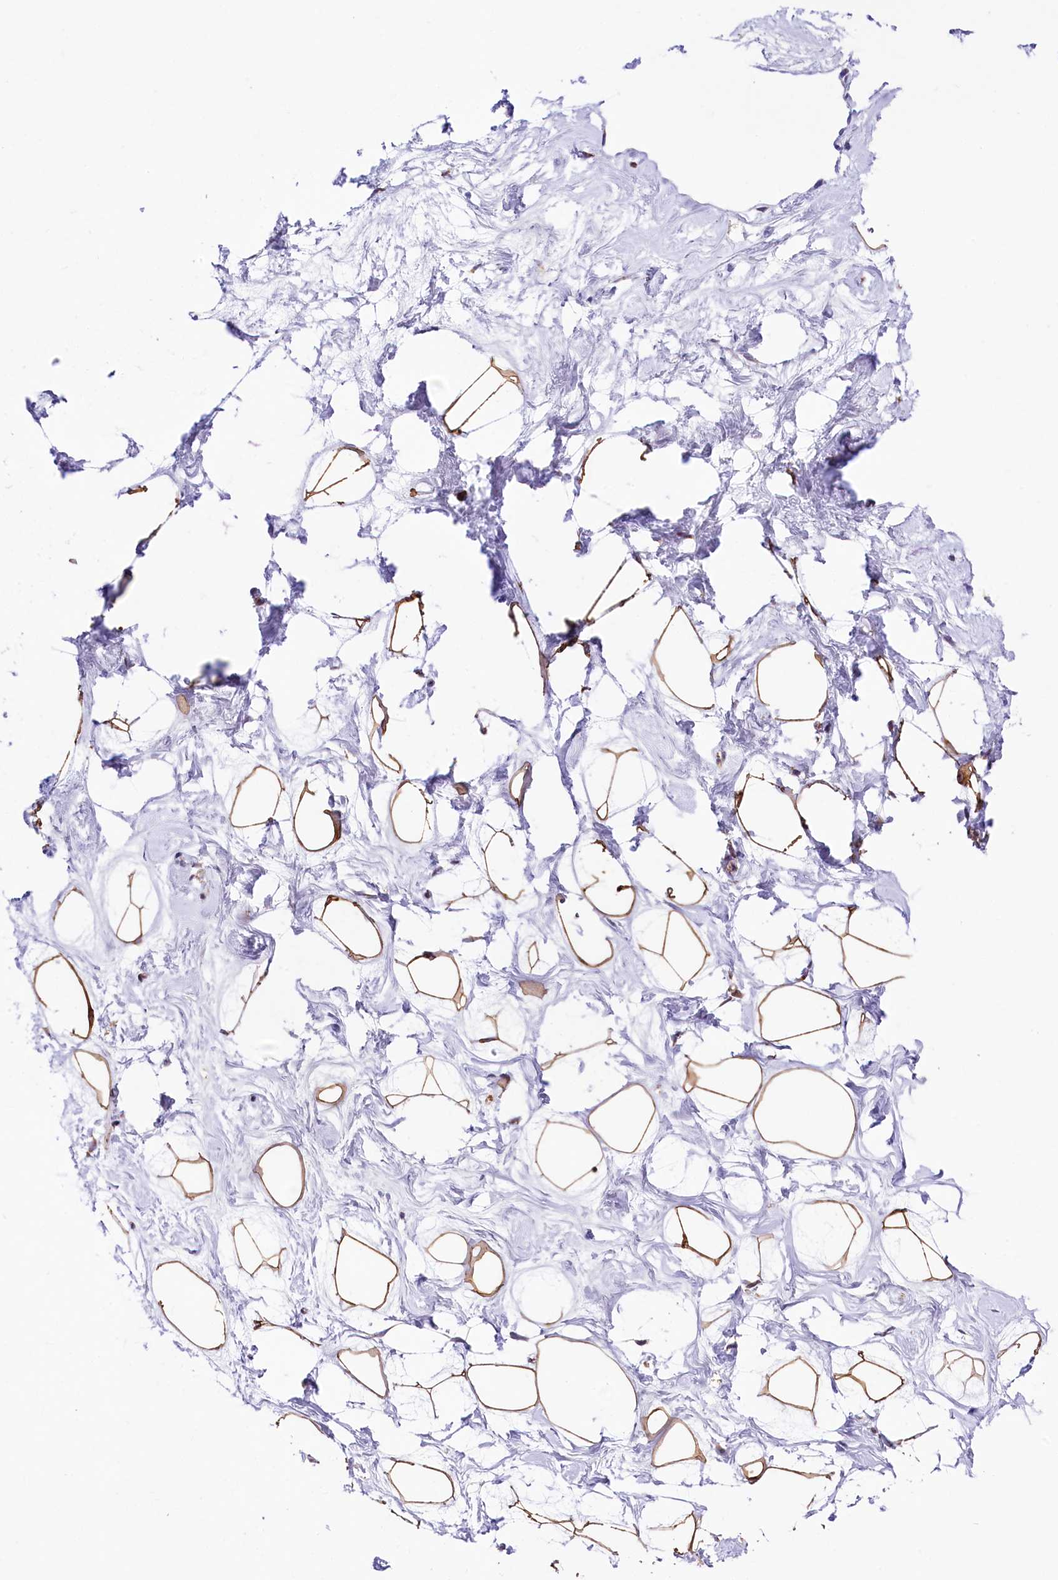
{"staining": {"intensity": "strong", "quantity": ">75%", "location": "cytoplasmic/membranous"}, "tissue": "breast", "cell_type": "Adipocytes", "image_type": "normal", "snomed": [{"axis": "morphology", "description": "Normal tissue, NOS"}, {"axis": "morphology", "description": "Adenoma, NOS"}, {"axis": "topography", "description": "Breast"}], "caption": "This image displays benign breast stained with IHC to label a protein in brown. The cytoplasmic/membranous of adipocytes show strong positivity for the protein. Nuclei are counter-stained blue.", "gene": "ITGA1", "patient": {"sex": "female", "age": 23}}